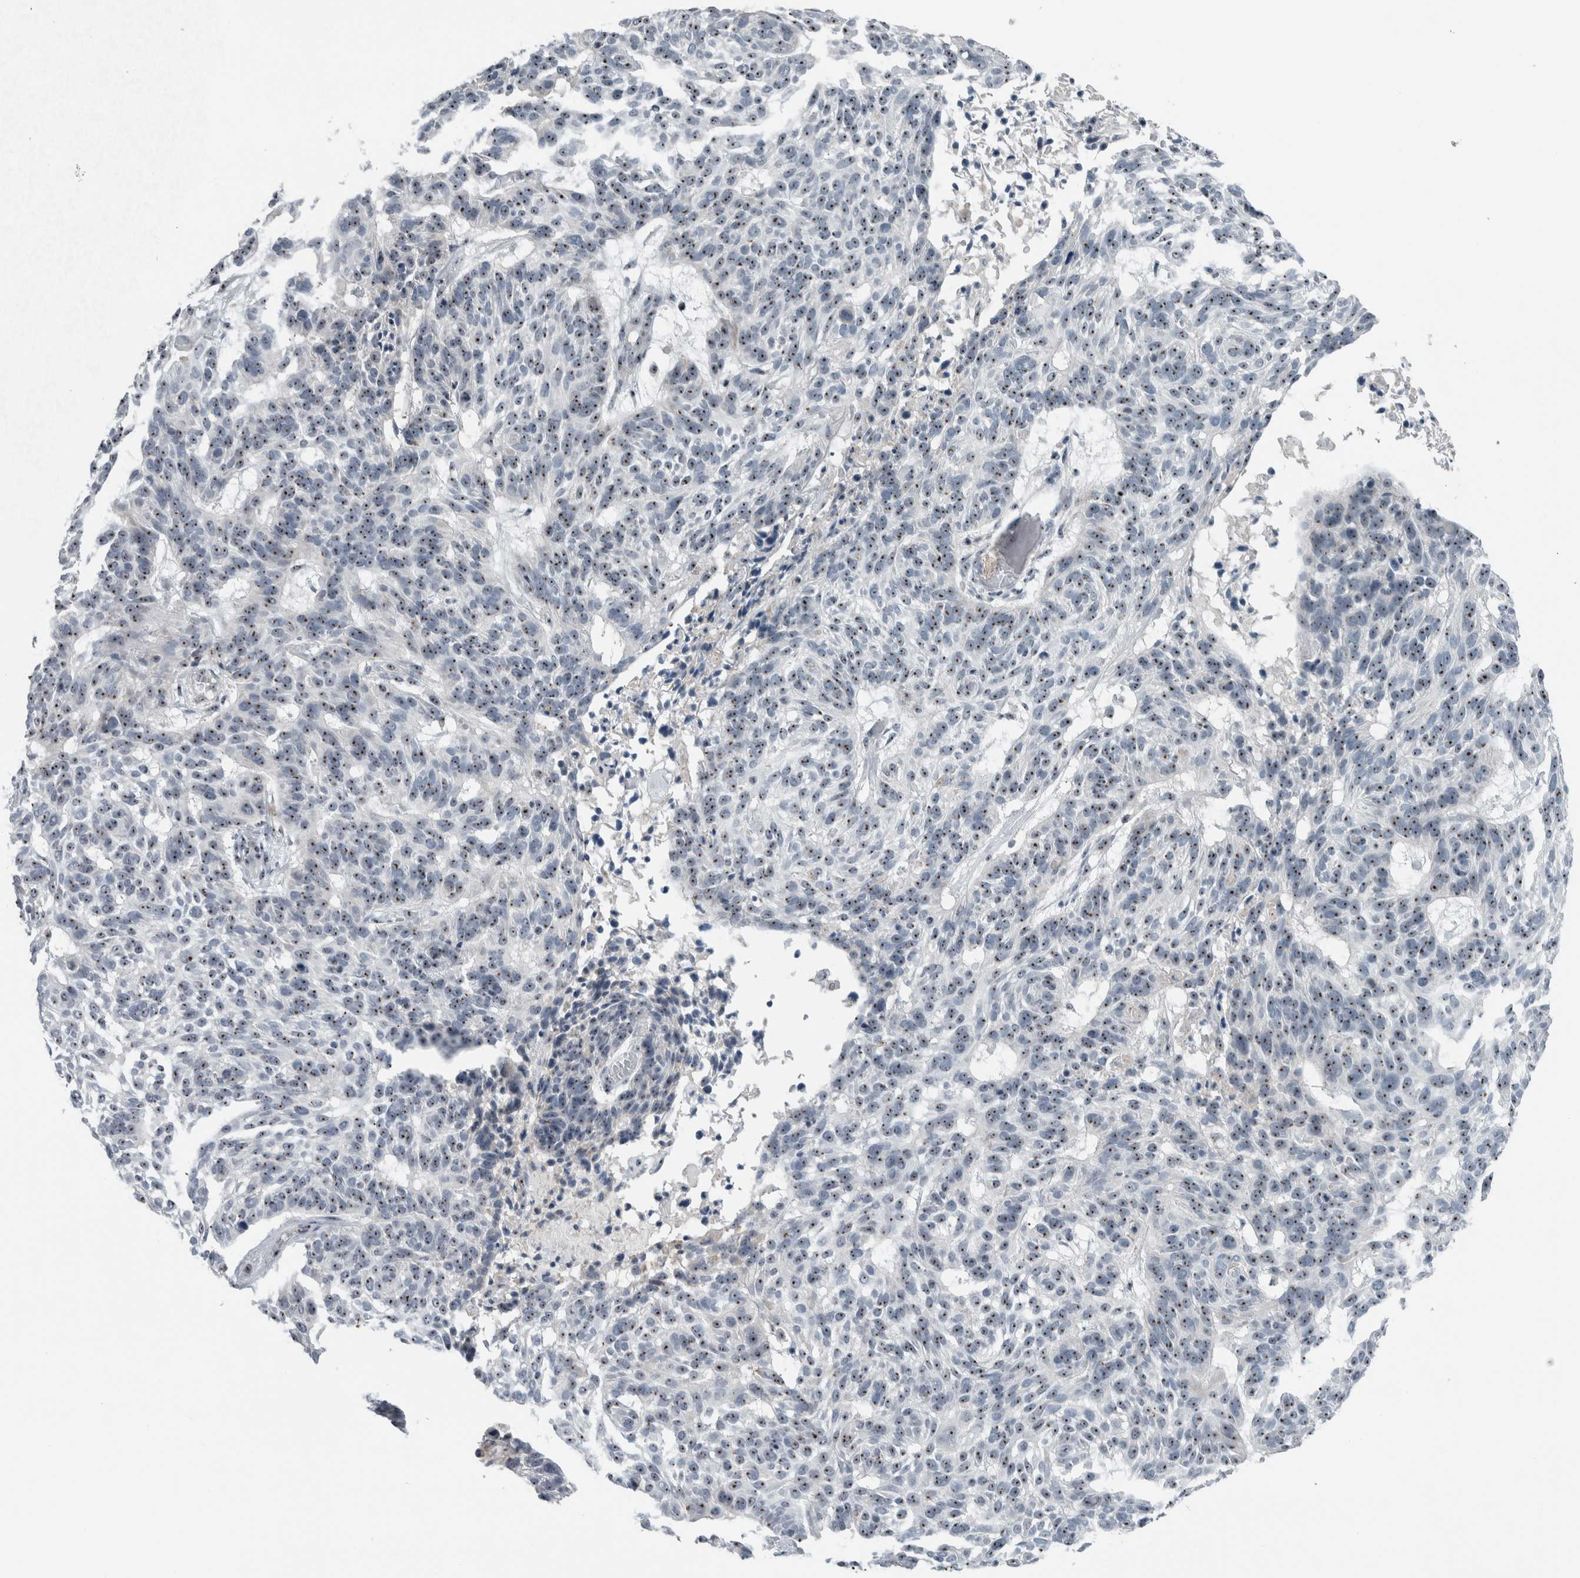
{"staining": {"intensity": "moderate", "quantity": ">75%", "location": "nuclear"}, "tissue": "skin cancer", "cell_type": "Tumor cells", "image_type": "cancer", "snomed": [{"axis": "morphology", "description": "Basal cell carcinoma"}, {"axis": "topography", "description": "Skin"}], "caption": "Brown immunohistochemical staining in skin basal cell carcinoma reveals moderate nuclear expression in approximately >75% of tumor cells. (IHC, brightfield microscopy, high magnification).", "gene": "UTP6", "patient": {"sex": "male", "age": 85}}